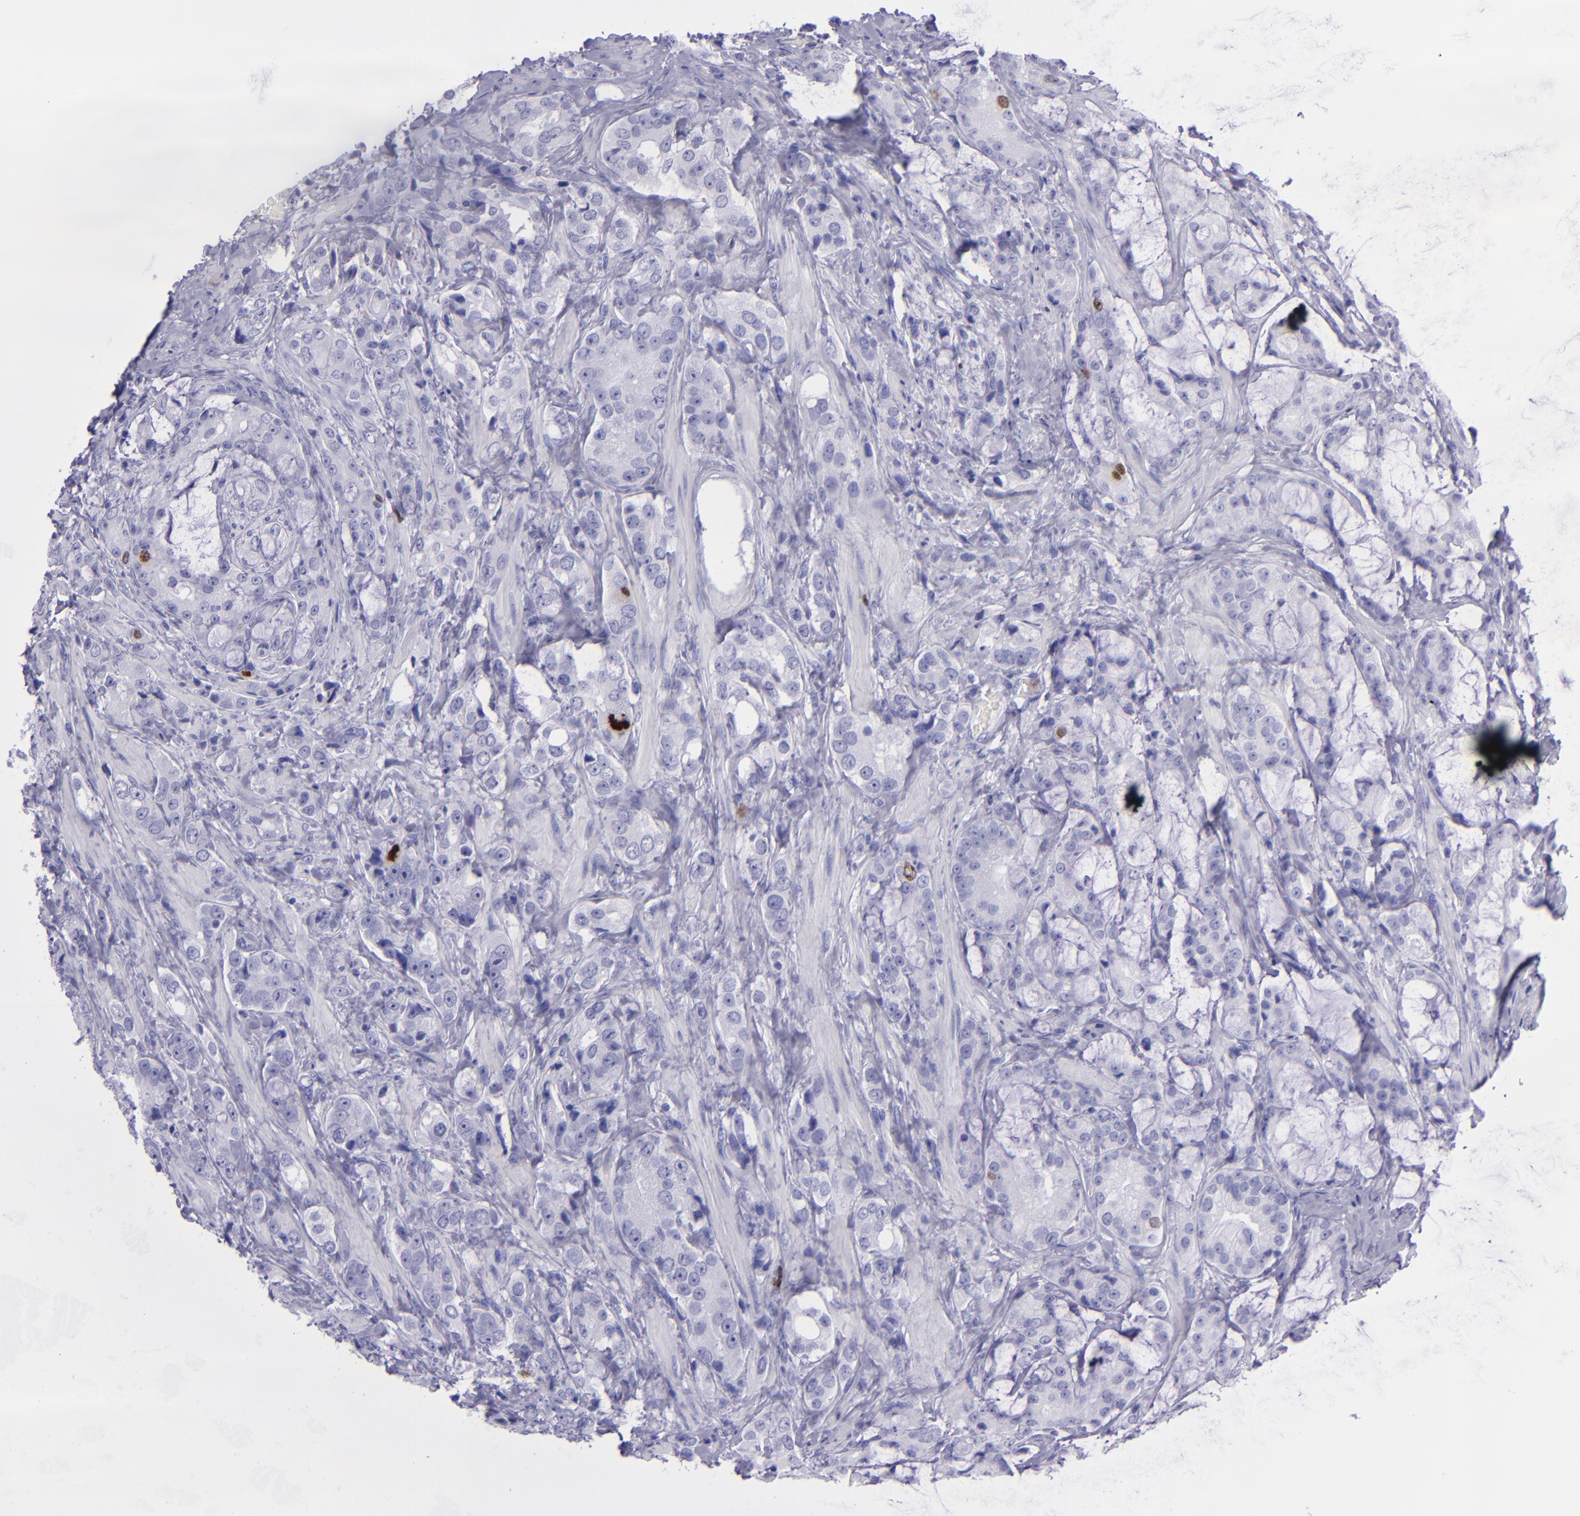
{"staining": {"intensity": "strong", "quantity": "<25%", "location": "nuclear"}, "tissue": "prostate cancer", "cell_type": "Tumor cells", "image_type": "cancer", "snomed": [{"axis": "morphology", "description": "Adenocarcinoma, Medium grade"}, {"axis": "topography", "description": "Prostate"}], "caption": "Human adenocarcinoma (medium-grade) (prostate) stained for a protein (brown) displays strong nuclear positive positivity in about <25% of tumor cells.", "gene": "TOP2A", "patient": {"sex": "male", "age": 70}}